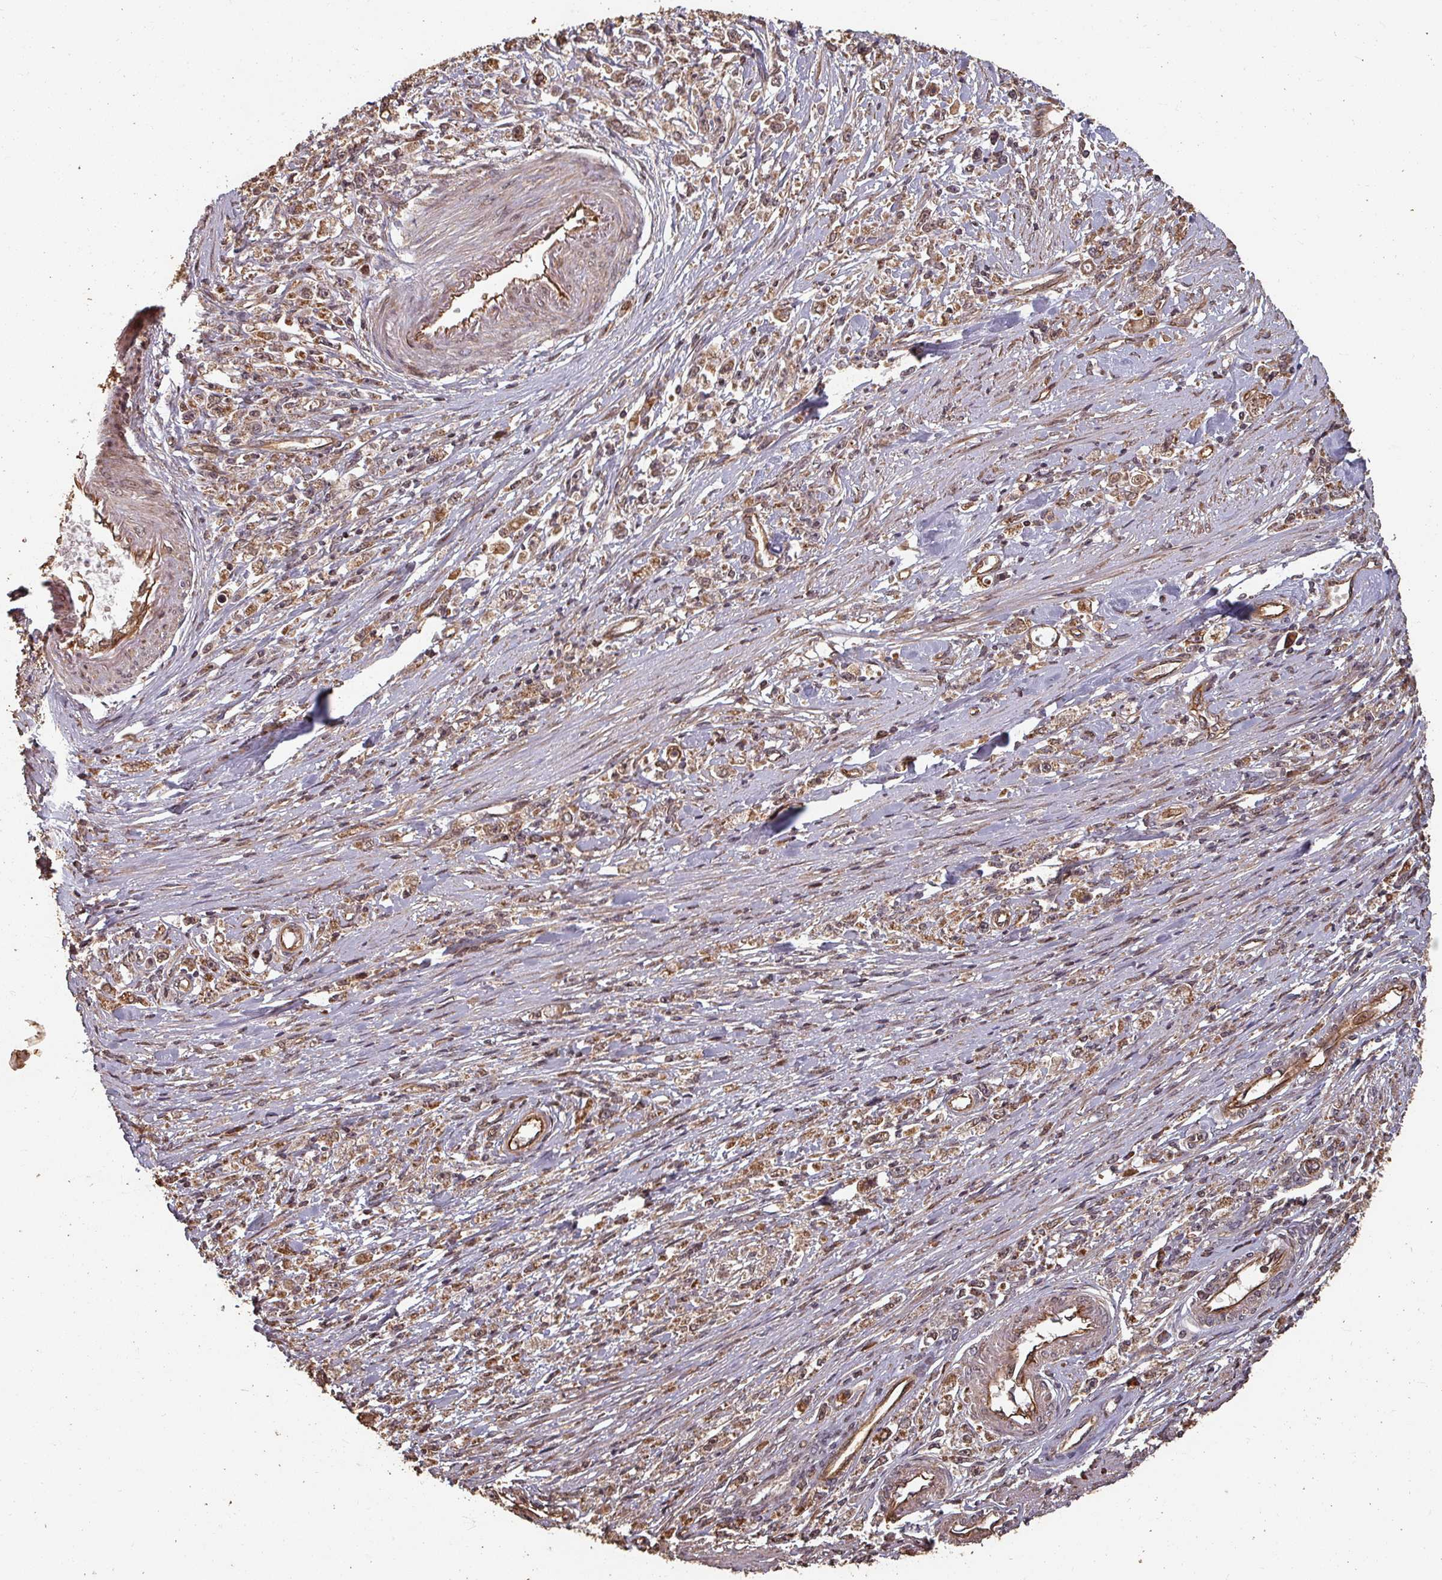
{"staining": {"intensity": "moderate", "quantity": ">75%", "location": "cytoplasmic/membranous,nuclear"}, "tissue": "stomach cancer", "cell_type": "Tumor cells", "image_type": "cancer", "snomed": [{"axis": "morphology", "description": "Adenocarcinoma, NOS"}, {"axis": "topography", "description": "Stomach"}], "caption": "Brown immunohistochemical staining in human stomach adenocarcinoma exhibits moderate cytoplasmic/membranous and nuclear staining in about >75% of tumor cells.", "gene": "EID1", "patient": {"sex": "female", "age": 59}}